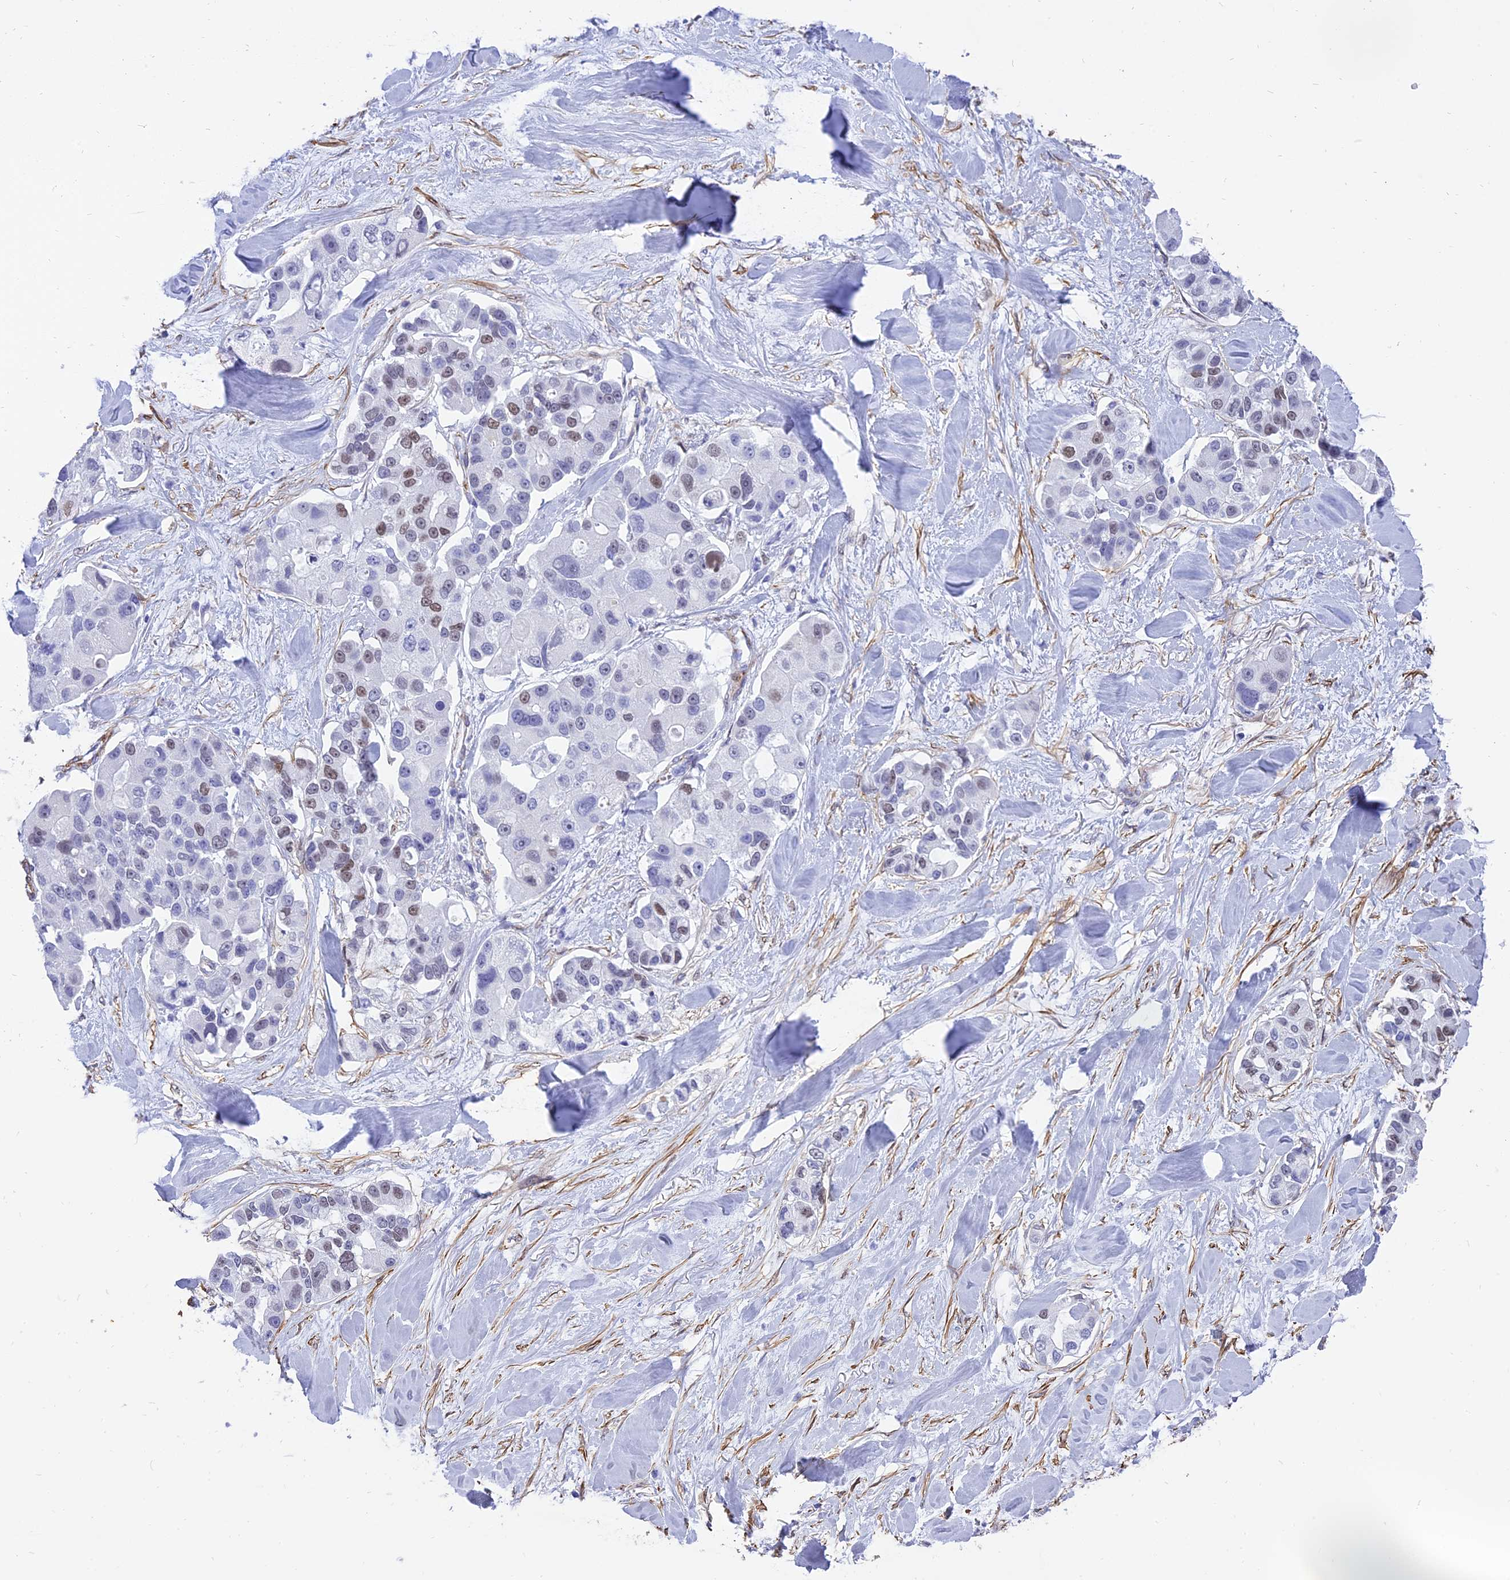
{"staining": {"intensity": "moderate", "quantity": "<25%", "location": "nuclear"}, "tissue": "lung cancer", "cell_type": "Tumor cells", "image_type": "cancer", "snomed": [{"axis": "morphology", "description": "Adenocarcinoma, NOS"}, {"axis": "topography", "description": "Lung"}], "caption": "Immunohistochemistry micrograph of human lung cancer (adenocarcinoma) stained for a protein (brown), which reveals low levels of moderate nuclear staining in about <25% of tumor cells.", "gene": "CENPV", "patient": {"sex": "female", "age": 54}}